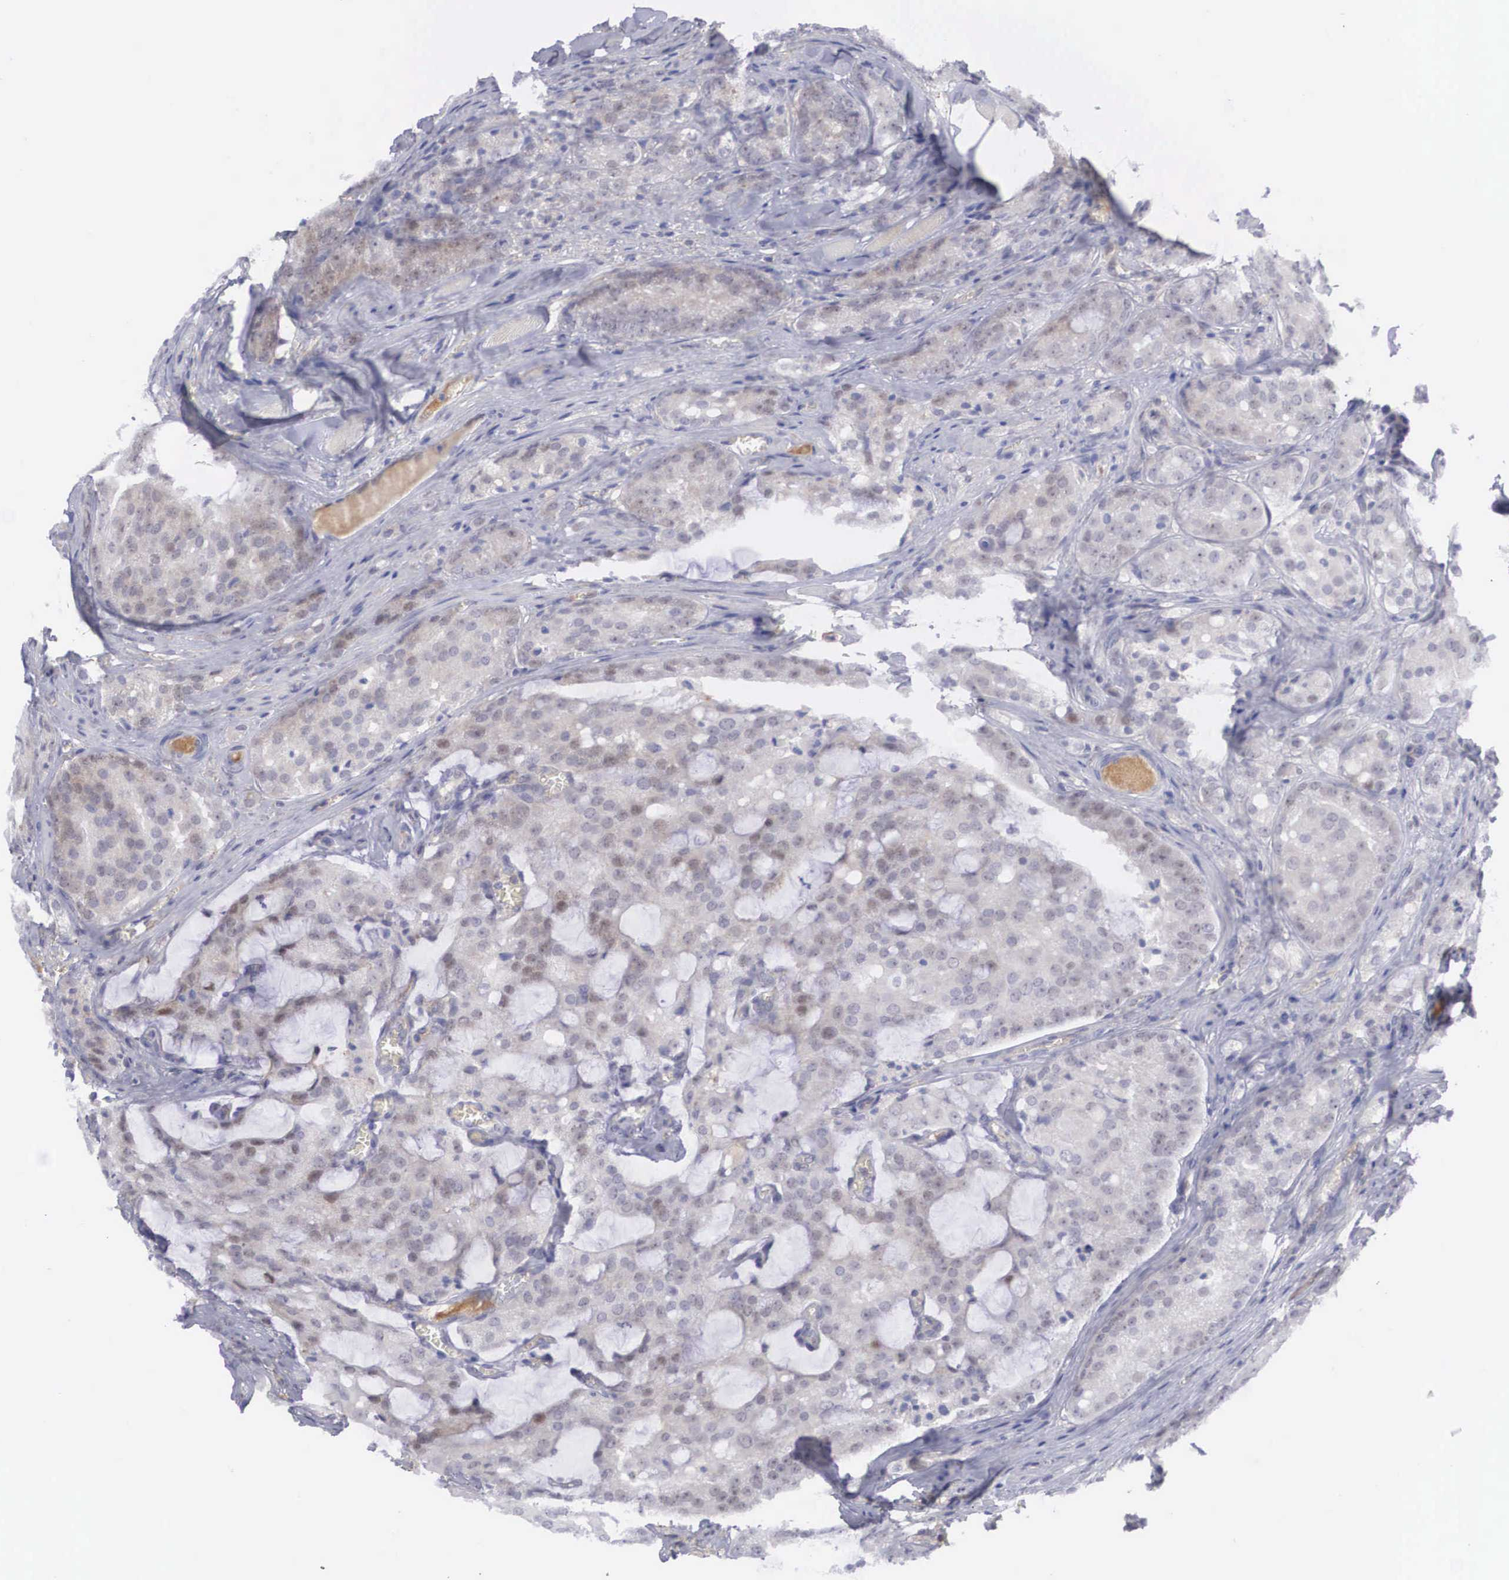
{"staining": {"intensity": "weak", "quantity": "25%-75%", "location": "cytoplasmic/membranous,nuclear"}, "tissue": "prostate cancer", "cell_type": "Tumor cells", "image_type": "cancer", "snomed": [{"axis": "morphology", "description": "Adenocarcinoma, Medium grade"}, {"axis": "topography", "description": "Prostate"}], "caption": "Human prostate cancer (adenocarcinoma (medium-grade)) stained for a protein (brown) shows weak cytoplasmic/membranous and nuclear positive positivity in approximately 25%-75% of tumor cells.", "gene": "RBPJ", "patient": {"sex": "male", "age": 60}}